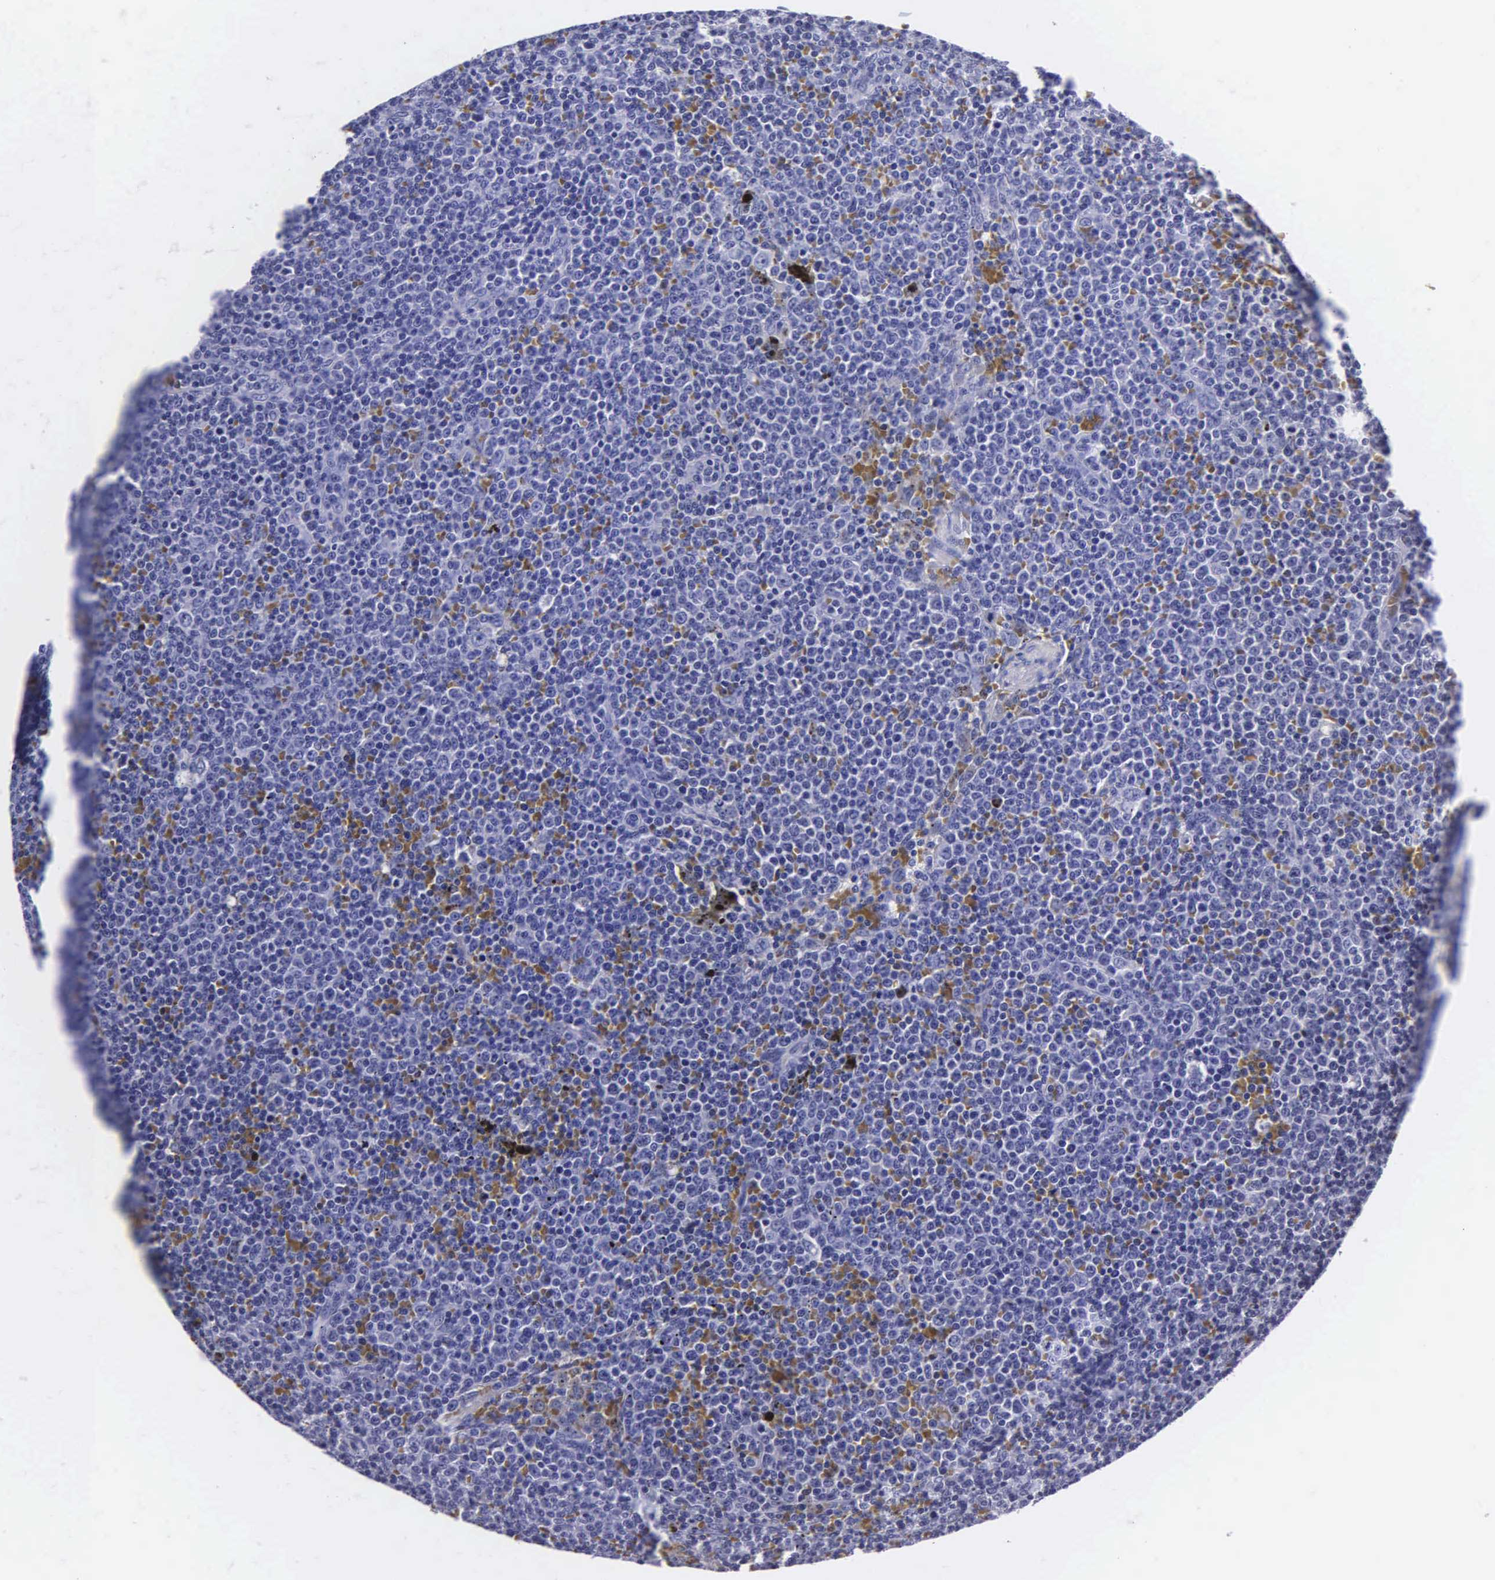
{"staining": {"intensity": "negative", "quantity": "none", "location": "none"}, "tissue": "lymphoma", "cell_type": "Tumor cells", "image_type": "cancer", "snomed": [{"axis": "morphology", "description": "Malignant lymphoma, non-Hodgkin's type, Low grade"}, {"axis": "topography", "description": "Lymph node"}], "caption": "Lymphoma stained for a protein using IHC shows no staining tumor cells.", "gene": "MB", "patient": {"sex": "male", "age": 50}}